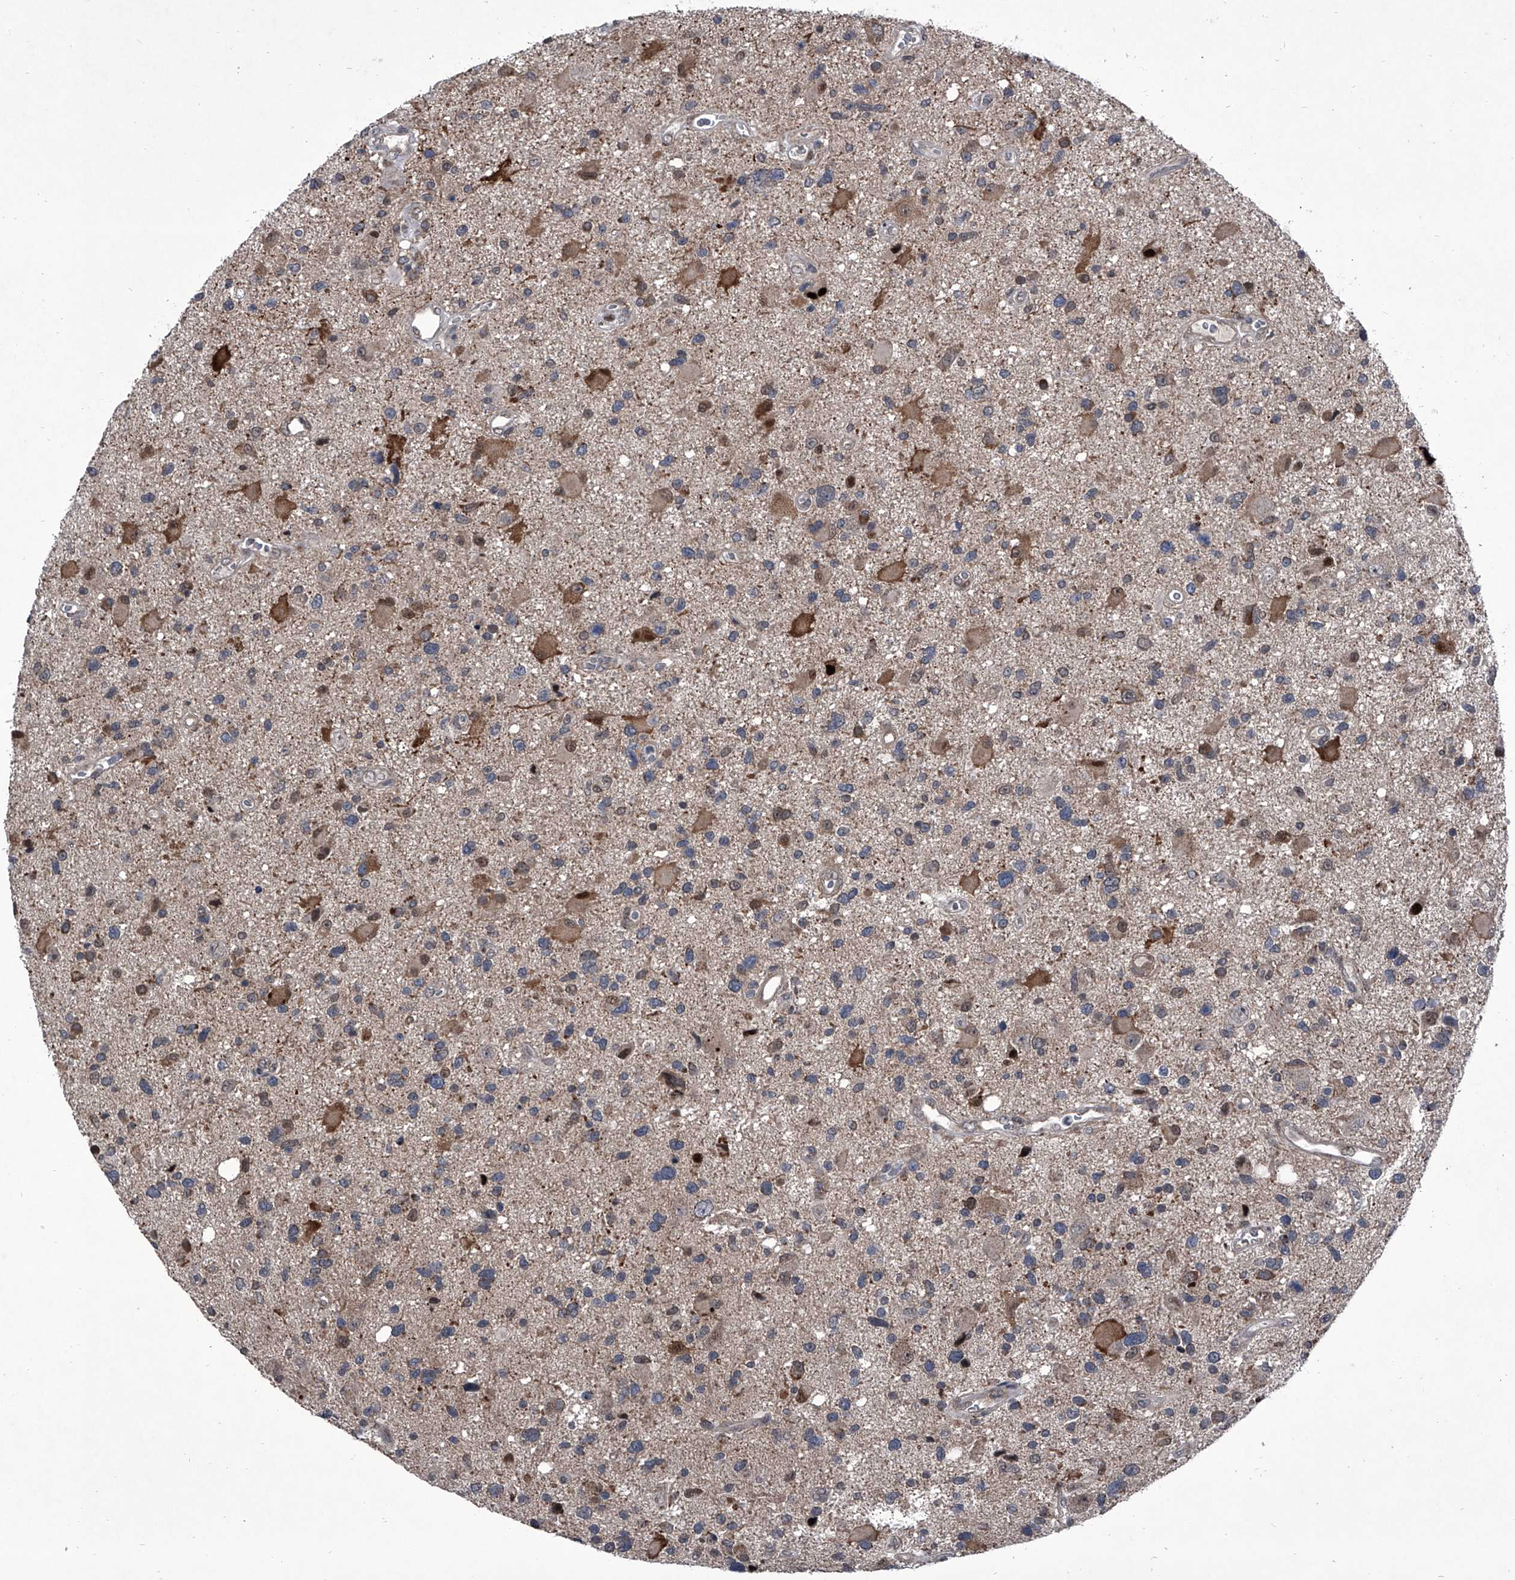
{"staining": {"intensity": "negative", "quantity": "none", "location": "none"}, "tissue": "glioma", "cell_type": "Tumor cells", "image_type": "cancer", "snomed": [{"axis": "morphology", "description": "Glioma, malignant, High grade"}, {"axis": "topography", "description": "Brain"}], "caption": "DAB immunohistochemical staining of glioma reveals no significant positivity in tumor cells.", "gene": "ELK4", "patient": {"sex": "male", "age": 33}}